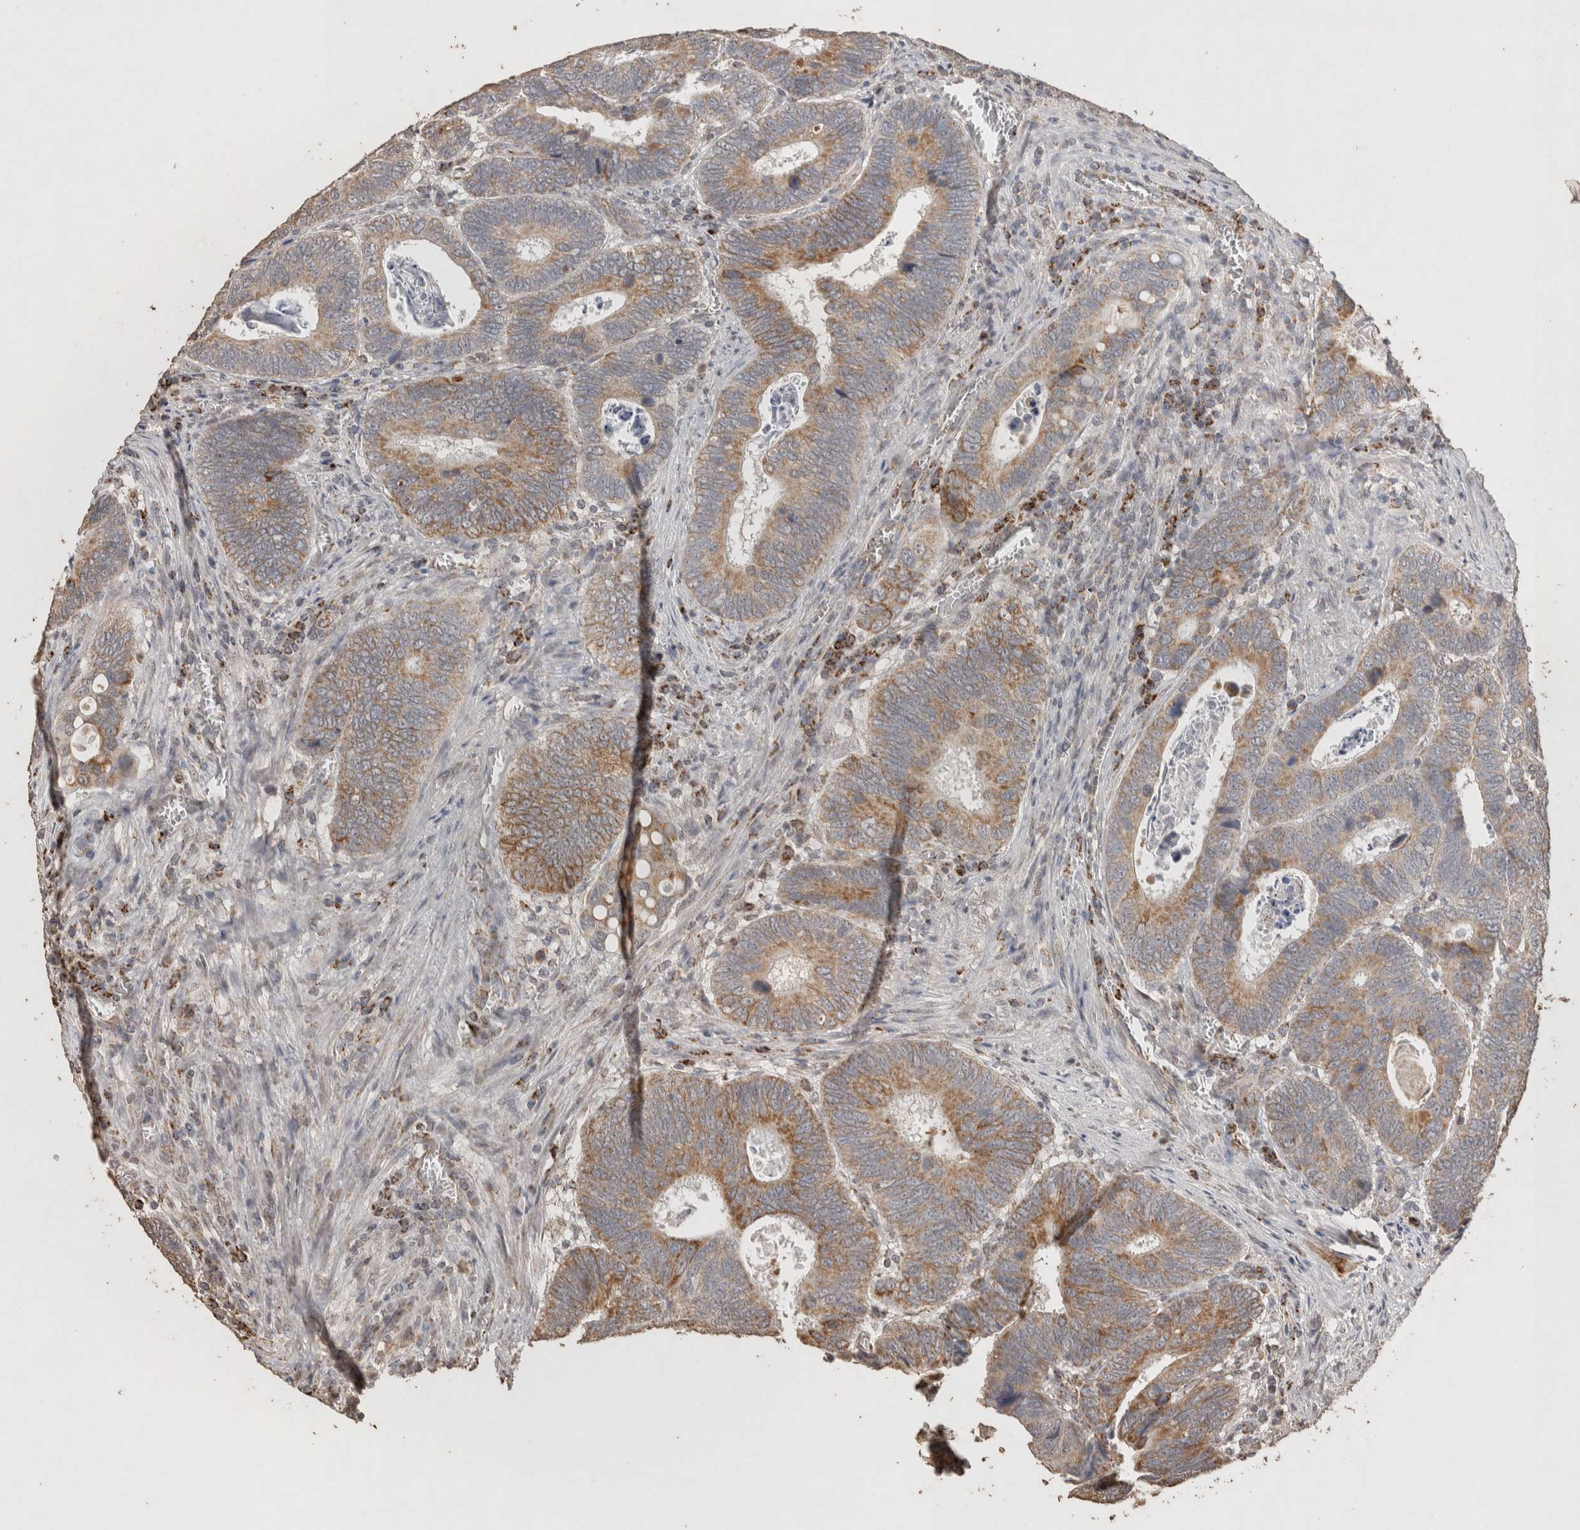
{"staining": {"intensity": "moderate", "quantity": ">75%", "location": "cytoplasmic/membranous"}, "tissue": "colorectal cancer", "cell_type": "Tumor cells", "image_type": "cancer", "snomed": [{"axis": "morphology", "description": "Adenocarcinoma, NOS"}, {"axis": "topography", "description": "Colon"}], "caption": "This is a micrograph of immunohistochemistry staining of adenocarcinoma (colorectal), which shows moderate expression in the cytoplasmic/membranous of tumor cells.", "gene": "ACADM", "patient": {"sex": "male", "age": 72}}